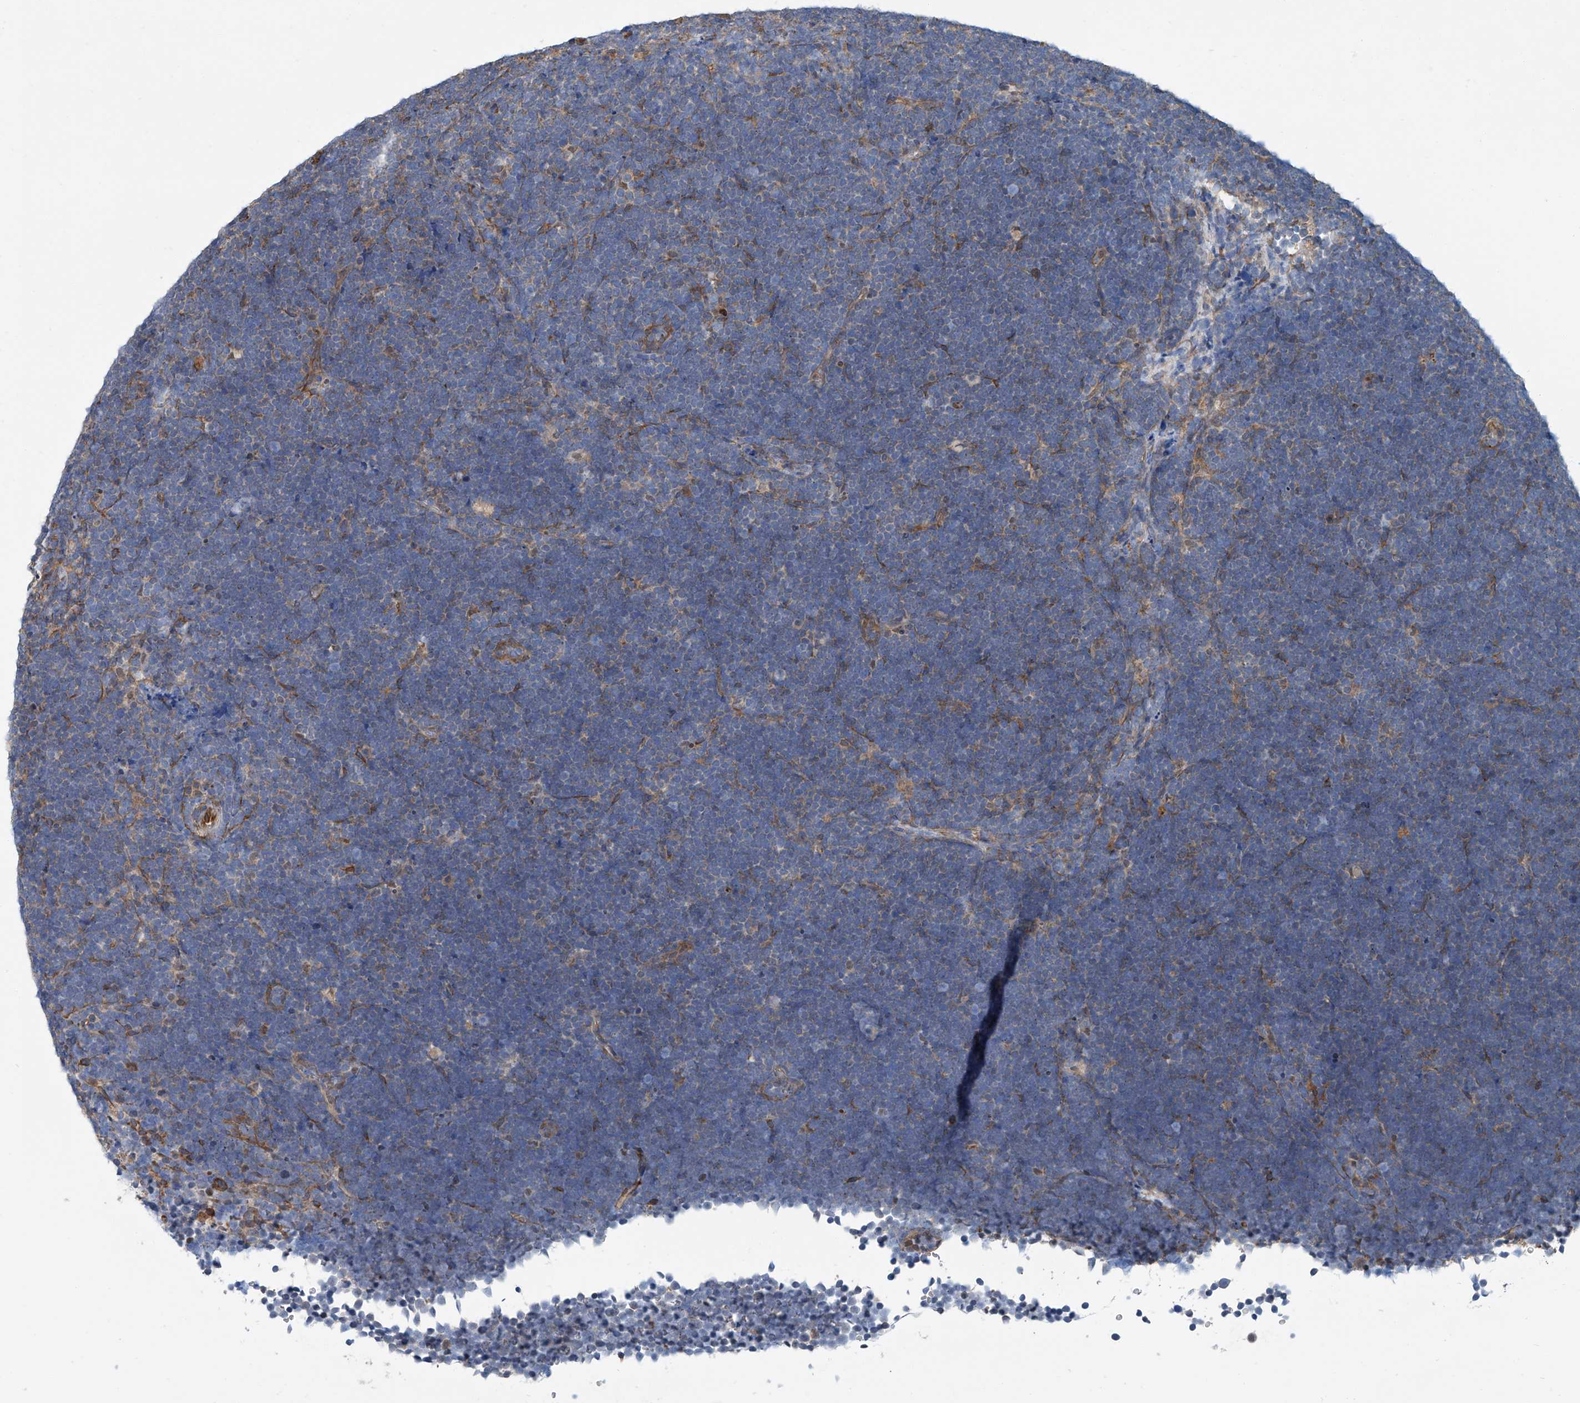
{"staining": {"intensity": "negative", "quantity": "none", "location": "none"}, "tissue": "lymphoma", "cell_type": "Tumor cells", "image_type": "cancer", "snomed": [{"axis": "morphology", "description": "Malignant lymphoma, non-Hodgkin's type, High grade"}, {"axis": "topography", "description": "Lymph node"}], "caption": "This is a image of immunohistochemistry (IHC) staining of lymphoma, which shows no staining in tumor cells. (DAB (3,3'-diaminobenzidine) IHC with hematoxylin counter stain).", "gene": "PSMB10", "patient": {"sex": "male", "age": 13}}